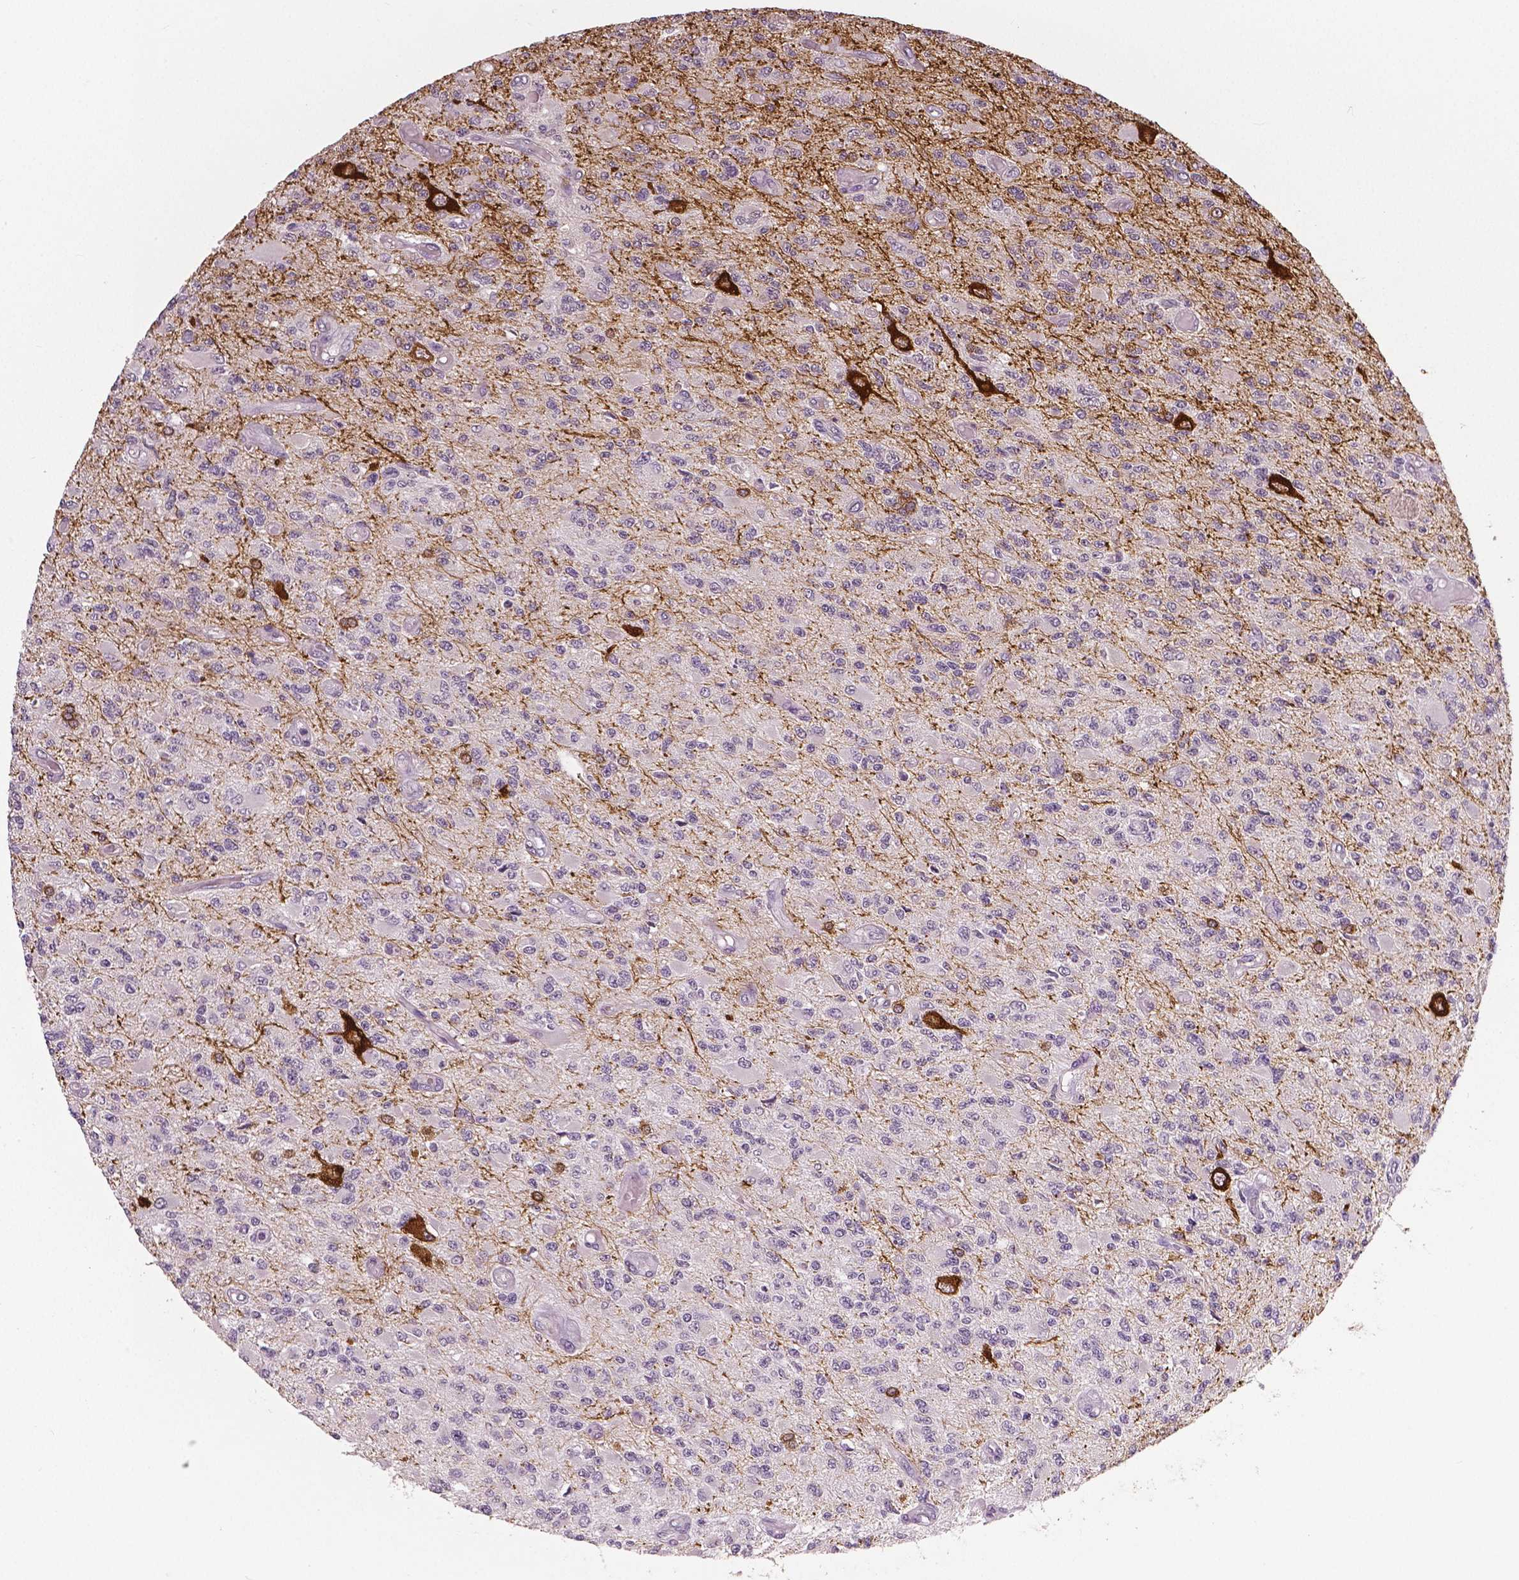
{"staining": {"intensity": "negative", "quantity": "none", "location": "none"}, "tissue": "glioma", "cell_type": "Tumor cells", "image_type": "cancer", "snomed": [{"axis": "morphology", "description": "Glioma, malignant, High grade"}, {"axis": "topography", "description": "Brain"}], "caption": "Glioma was stained to show a protein in brown. There is no significant staining in tumor cells.", "gene": "NECAB1", "patient": {"sex": "female", "age": 63}}